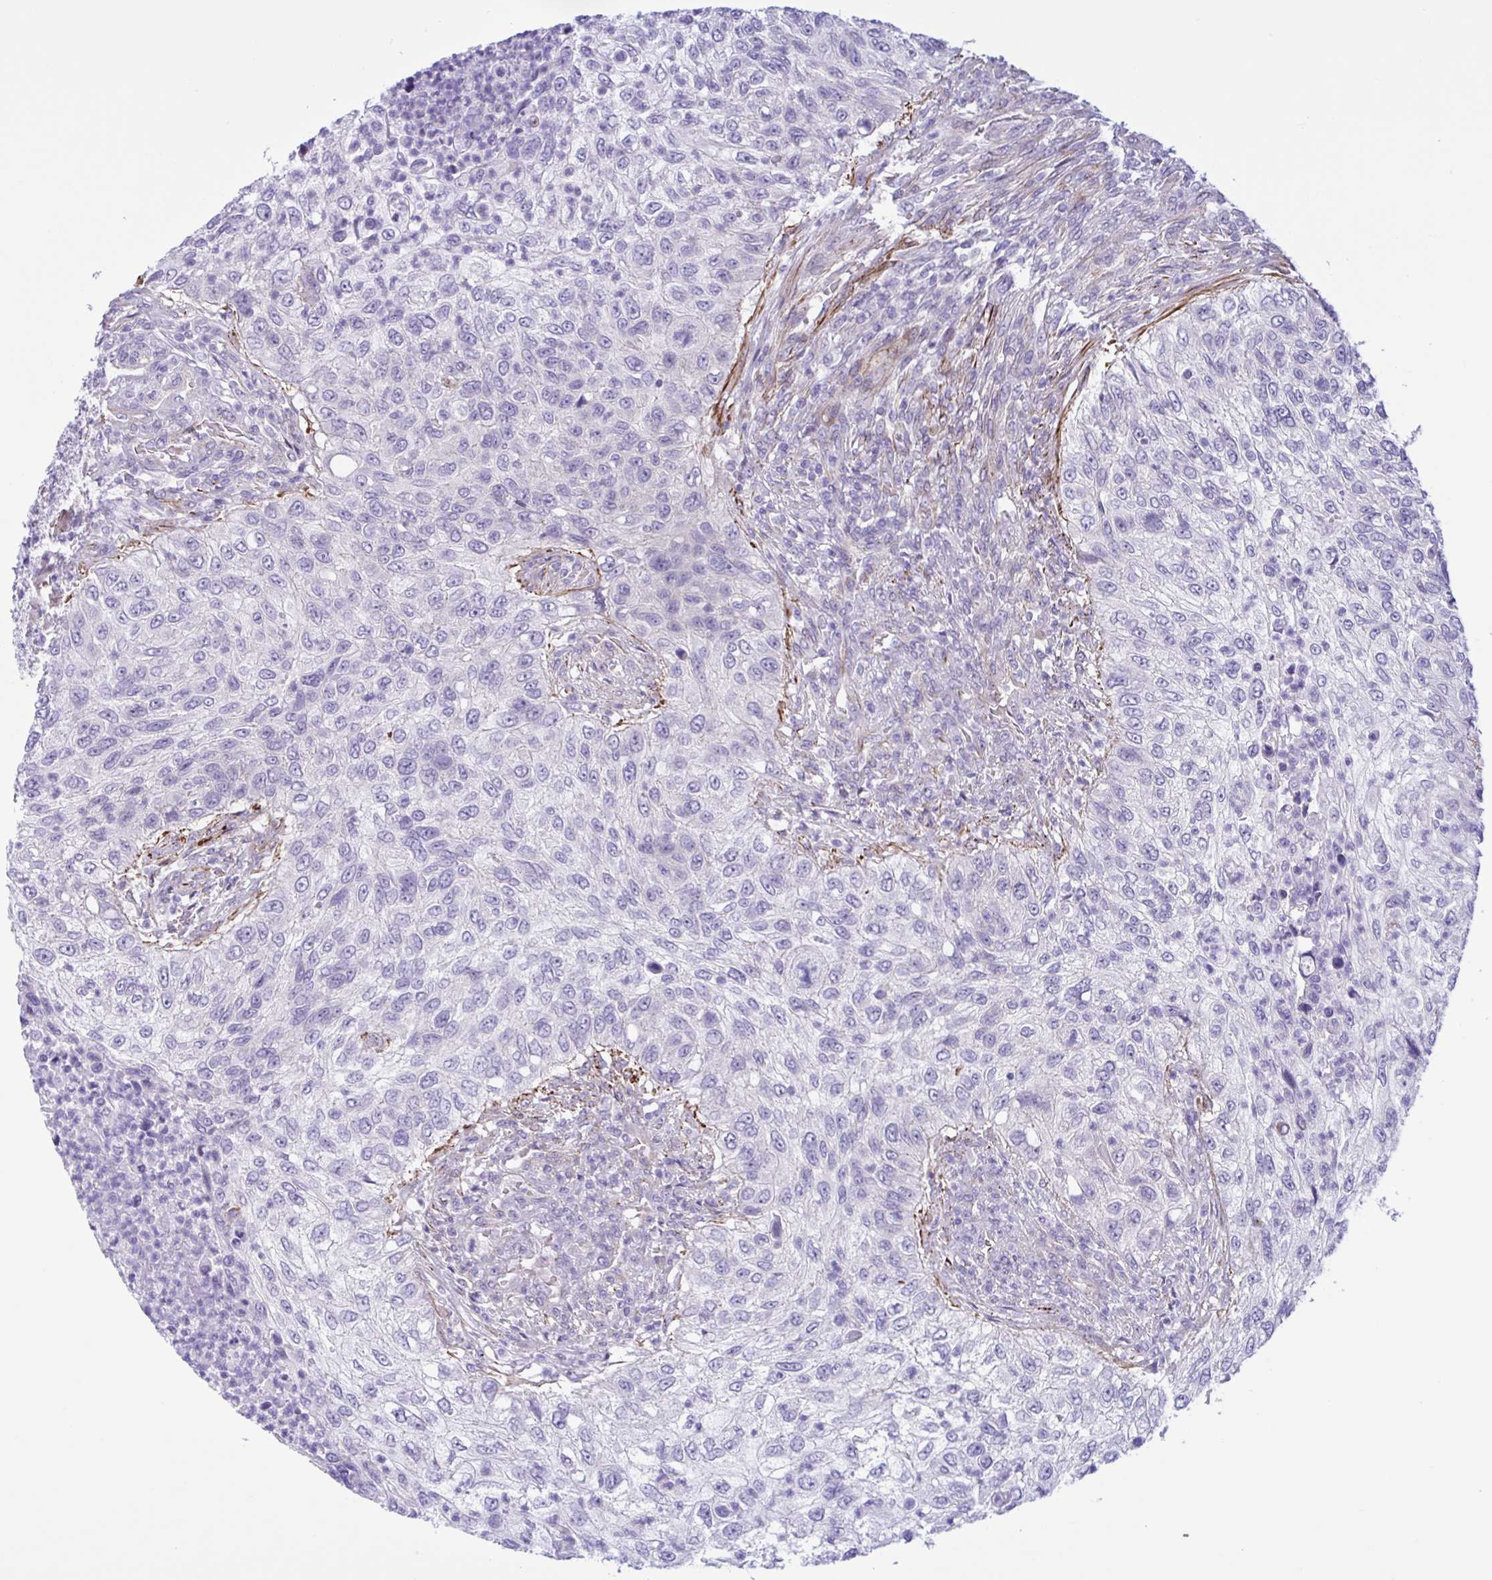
{"staining": {"intensity": "negative", "quantity": "none", "location": "none"}, "tissue": "urothelial cancer", "cell_type": "Tumor cells", "image_type": "cancer", "snomed": [{"axis": "morphology", "description": "Urothelial carcinoma, High grade"}, {"axis": "topography", "description": "Urinary bladder"}], "caption": "An image of high-grade urothelial carcinoma stained for a protein demonstrates no brown staining in tumor cells.", "gene": "AHCYL2", "patient": {"sex": "female", "age": 60}}